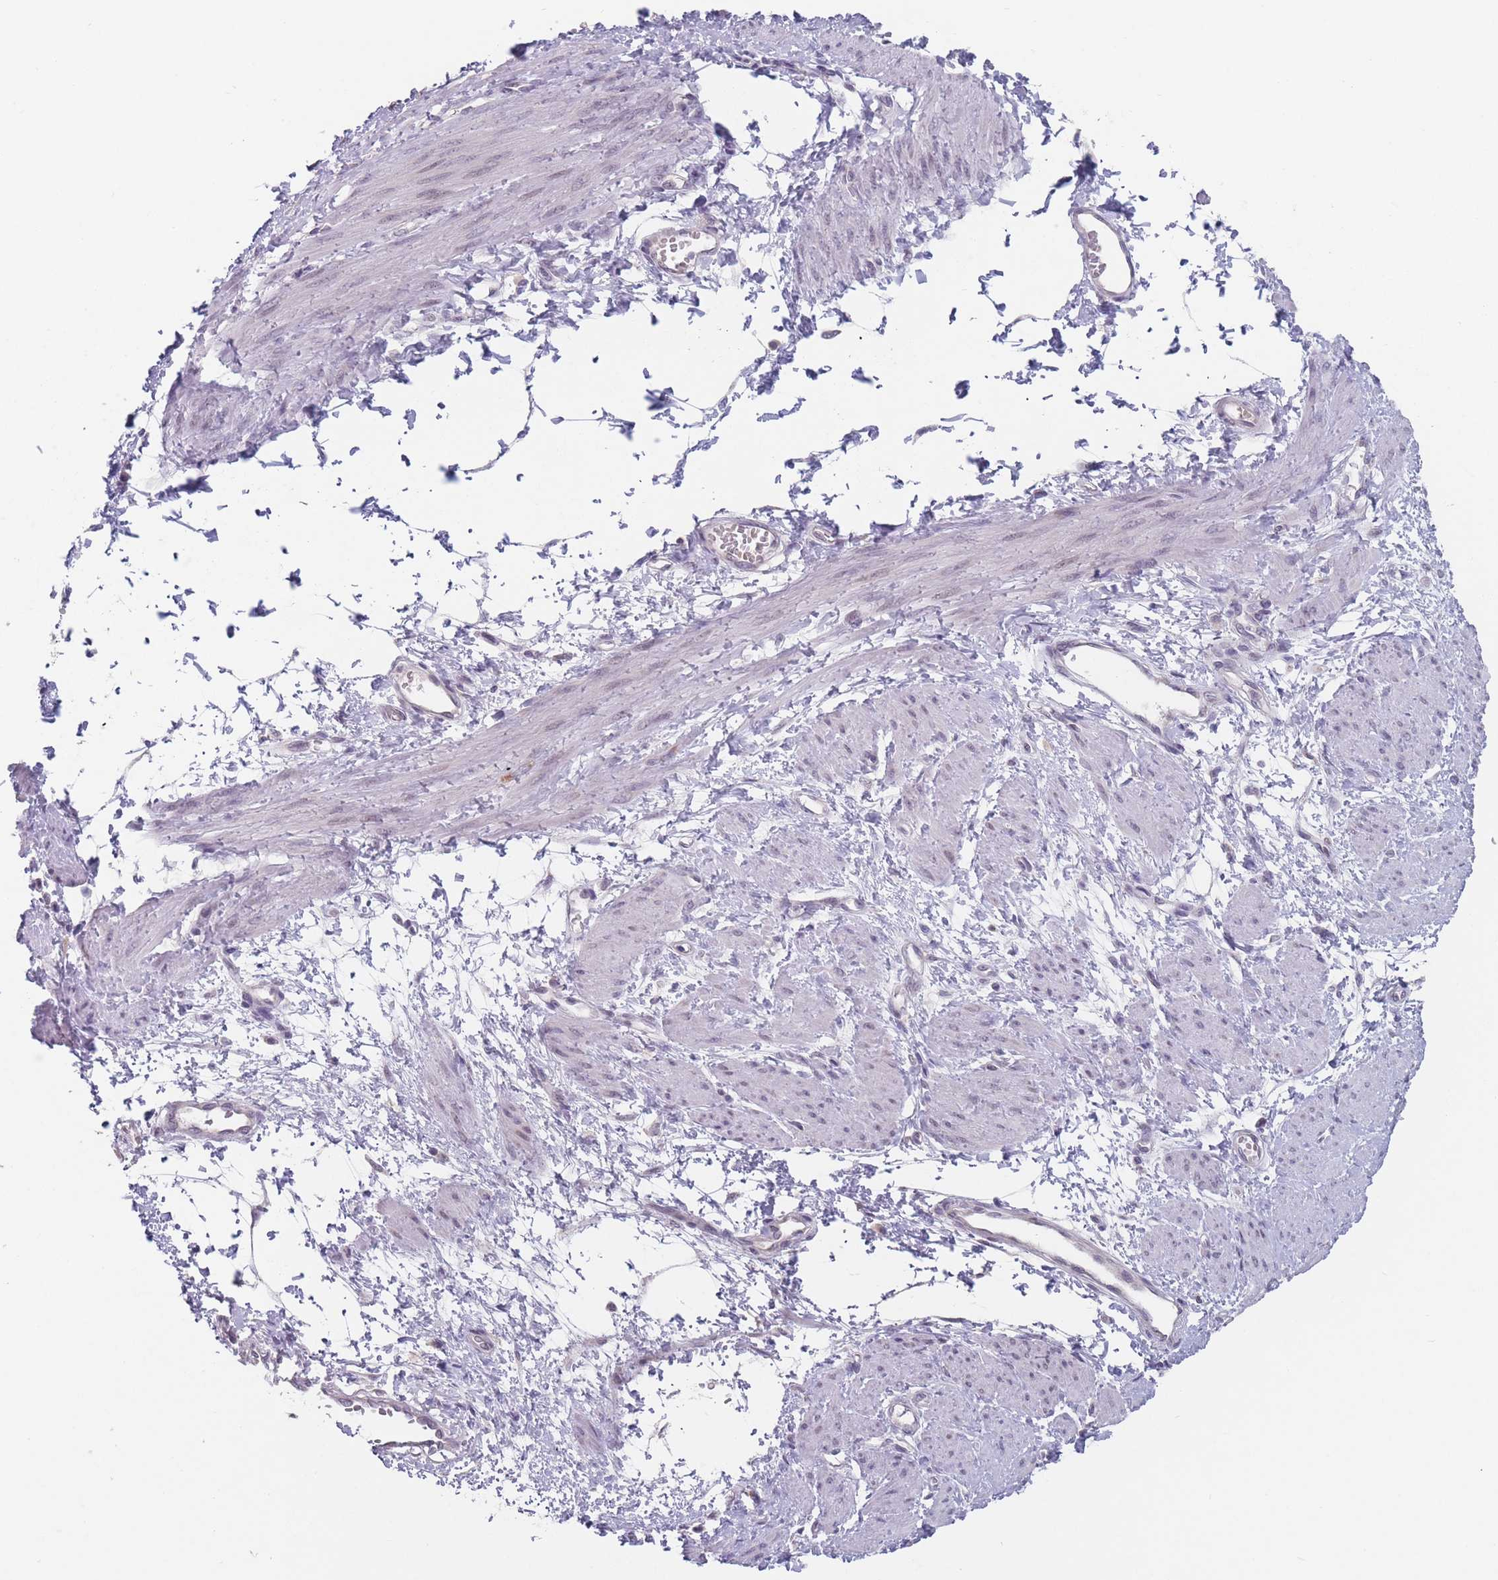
{"staining": {"intensity": "weak", "quantity": "<25%", "location": "nuclear"}, "tissue": "smooth muscle", "cell_type": "Smooth muscle cells", "image_type": "normal", "snomed": [{"axis": "morphology", "description": "Normal tissue, NOS"}, {"axis": "topography", "description": "Smooth muscle"}, {"axis": "topography", "description": "Uterus"}], "caption": "DAB immunohistochemical staining of normal human smooth muscle demonstrates no significant staining in smooth muscle cells.", "gene": "PEX7", "patient": {"sex": "female", "age": 39}}